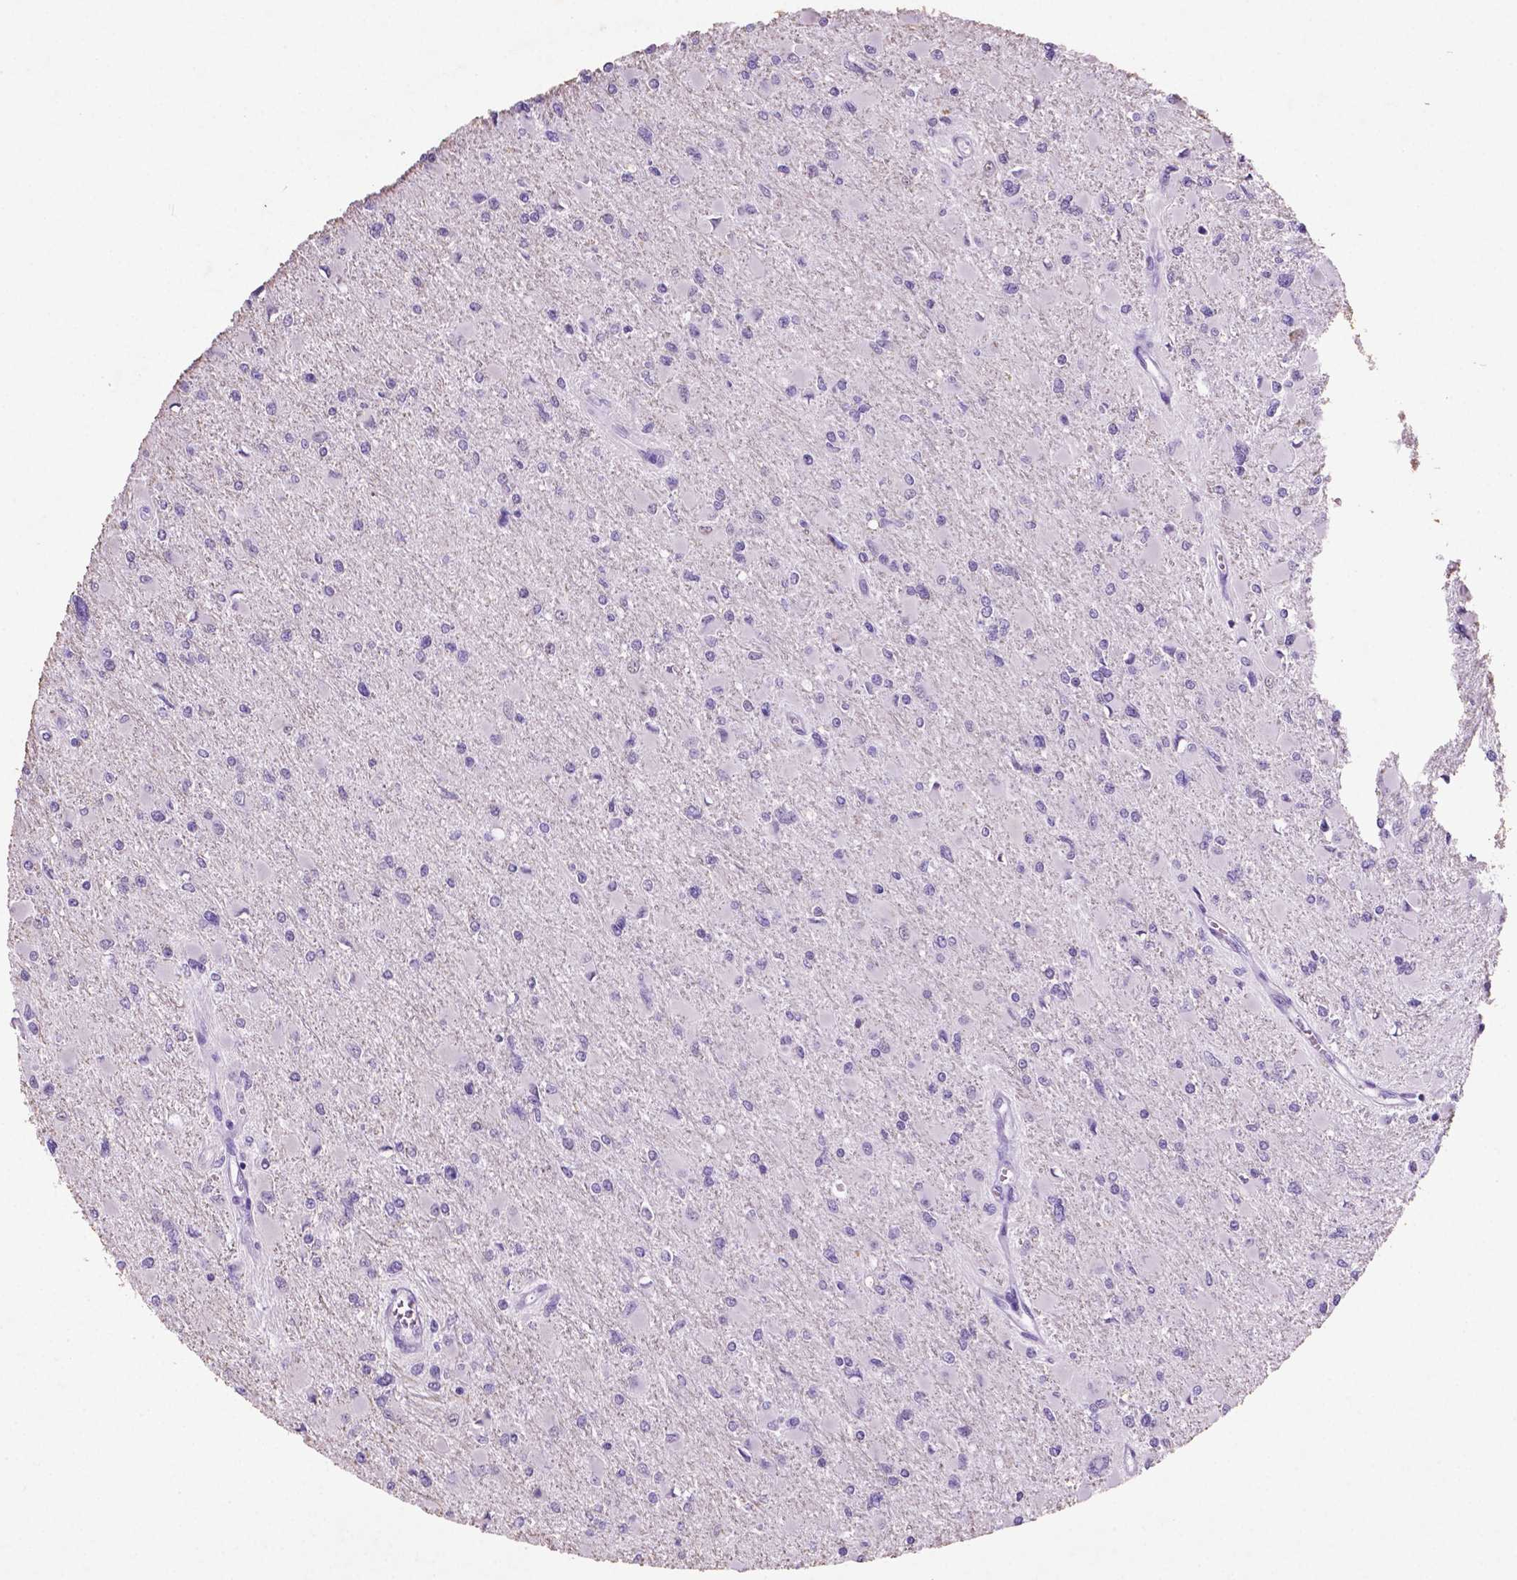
{"staining": {"intensity": "negative", "quantity": "none", "location": "none"}, "tissue": "glioma", "cell_type": "Tumor cells", "image_type": "cancer", "snomed": [{"axis": "morphology", "description": "Glioma, malignant, High grade"}, {"axis": "topography", "description": "Cerebral cortex"}], "caption": "Tumor cells show no significant positivity in malignant high-grade glioma. (DAB (3,3'-diaminobenzidine) immunohistochemistry (IHC) visualized using brightfield microscopy, high magnification).", "gene": "C18orf21", "patient": {"sex": "female", "age": 36}}